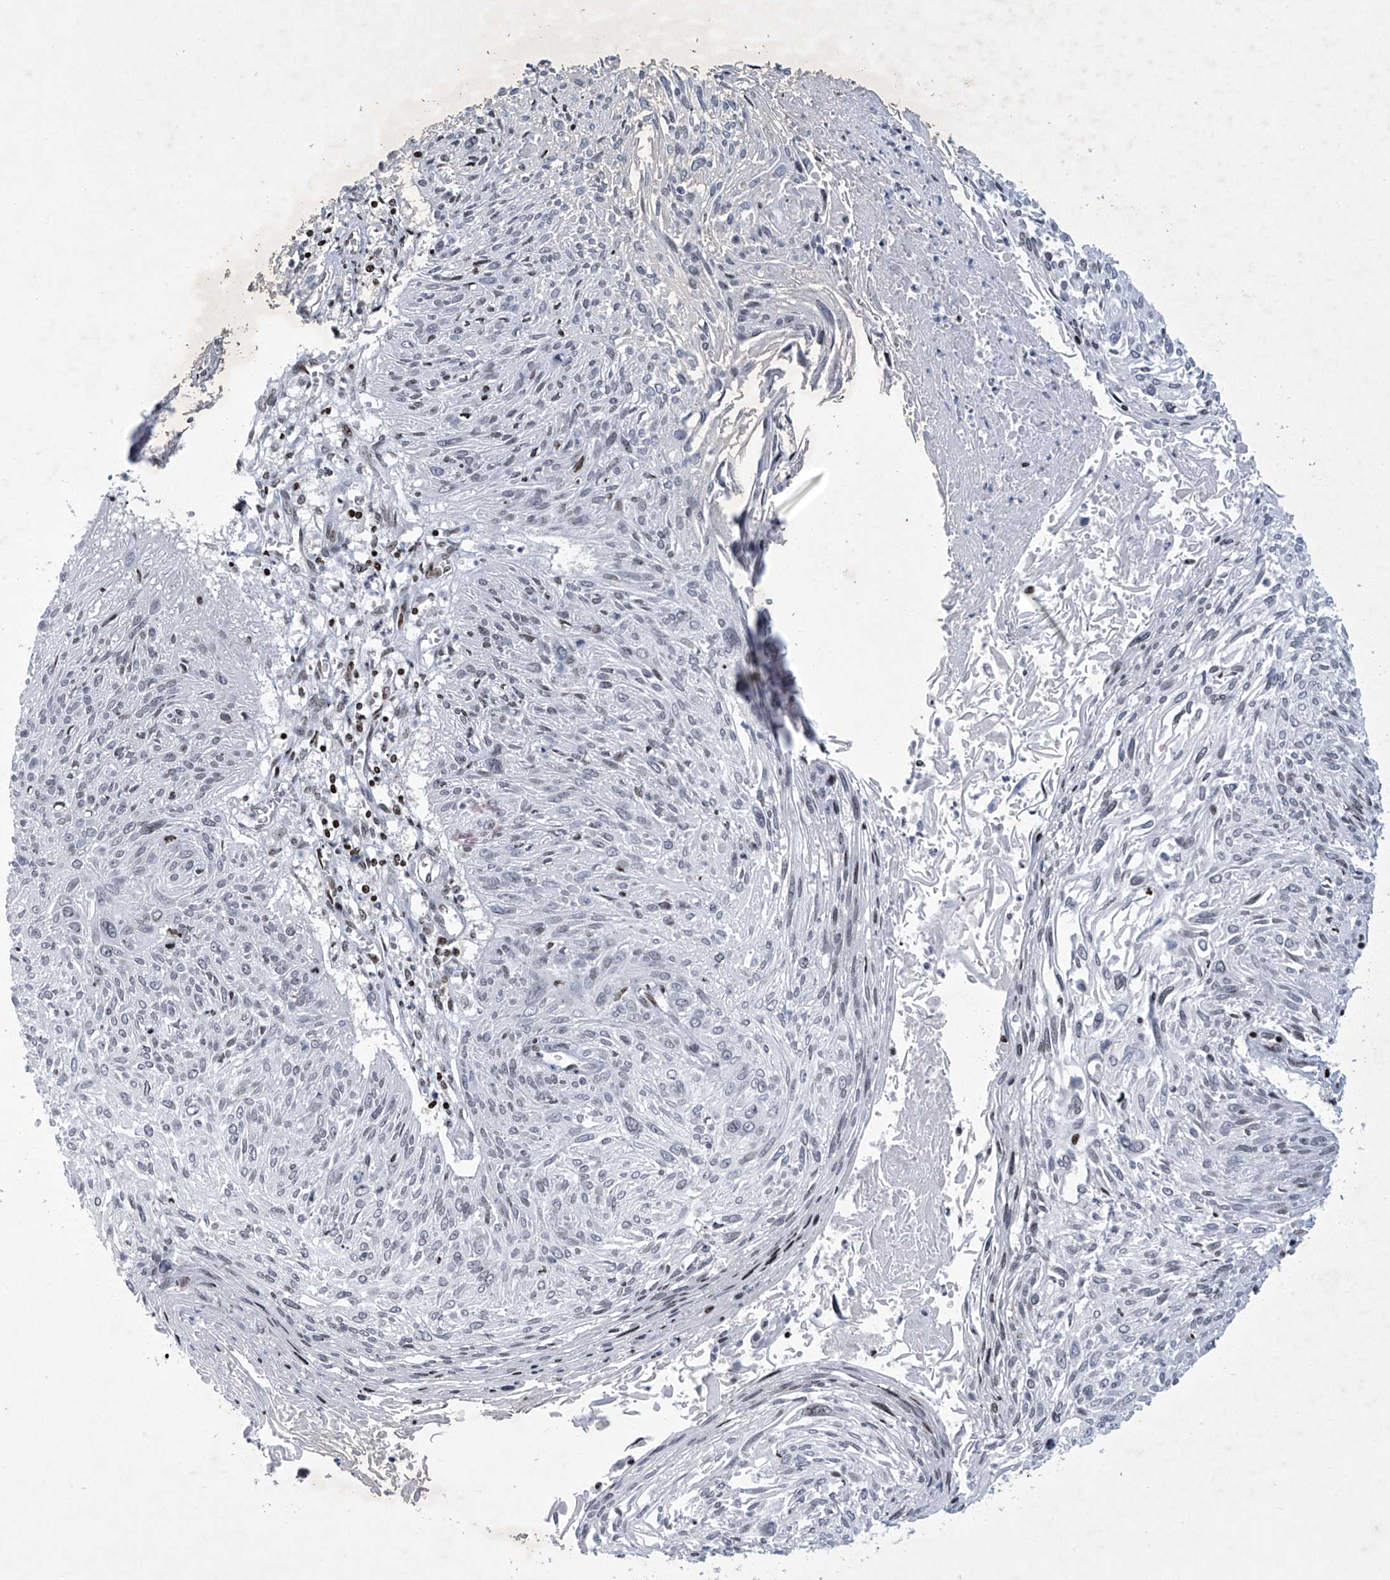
{"staining": {"intensity": "negative", "quantity": "none", "location": "none"}, "tissue": "cervical cancer", "cell_type": "Tumor cells", "image_type": "cancer", "snomed": [{"axis": "morphology", "description": "Squamous cell carcinoma, NOS"}, {"axis": "topography", "description": "Cervix"}], "caption": "Immunohistochemical staining of cervical cancer (squamous cell carcinoma) displays no significant expression in tumor cells. (DAB (3,3'-diaminobenzidine) immunohistochemistry (IHC), high magnification).", "gene": "RFX7", "patient": {"sex": "female", "age": 51}}